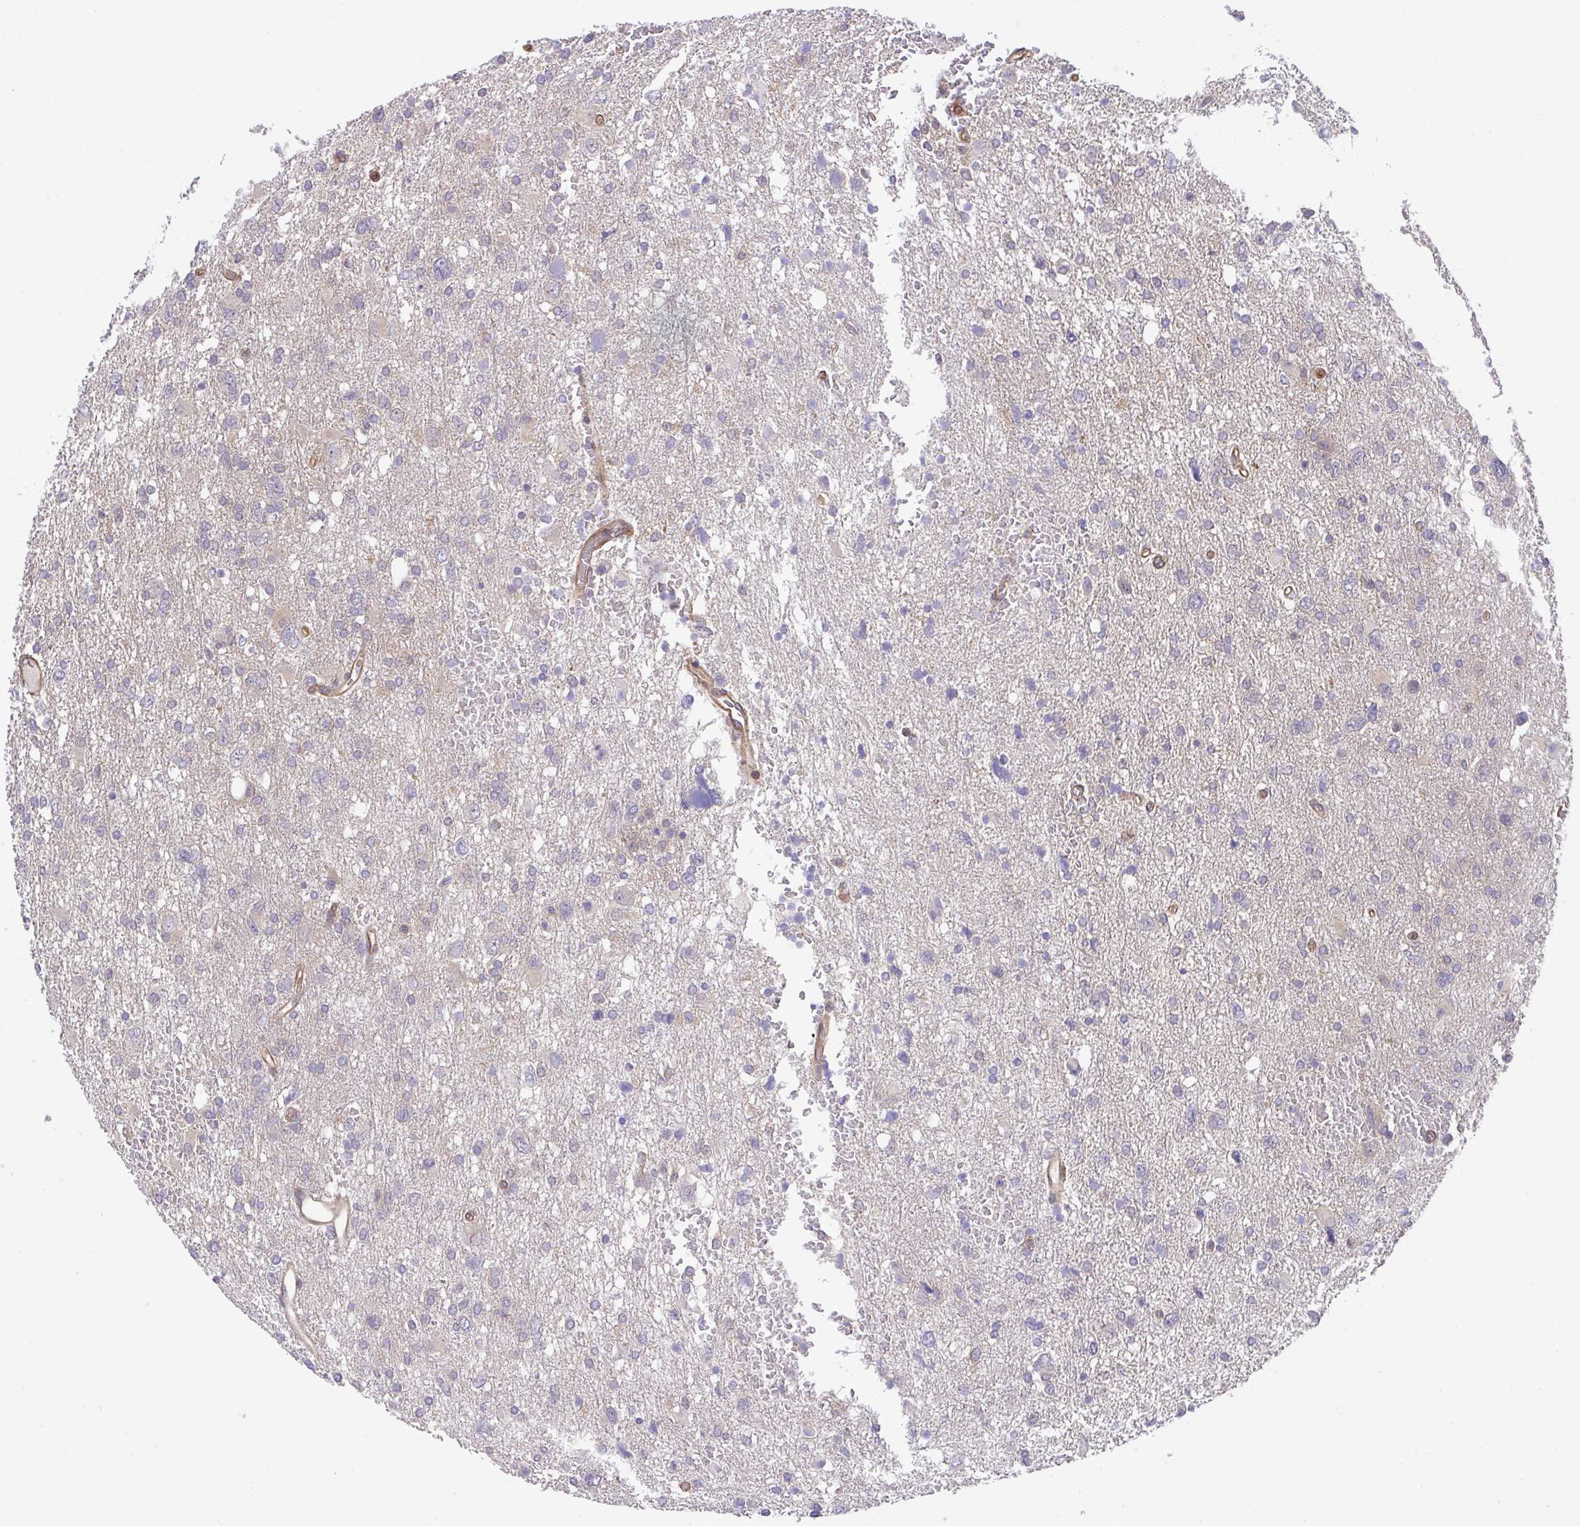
{"staining": {"intensity": "negative", "quantity": "none", "location": "none"}, "tissue": "glioma", "cell_type": "Tumor cells", "image_type": "cancer", "snomed": [{"axis": "morphology", "description": "Glioma, malignant, High grade"}, {"axis": "topography", "description": "Brain"}], "caption": "The photomicrograph displays no staining of tumor cells in glioma. (DAB (3,3'-diaminobenzidine) immunohistochemistry (IHC) with hematoxylin counter stain).", "gene": "ZNF696", "patient": {"sex": "male", "age": 61}}